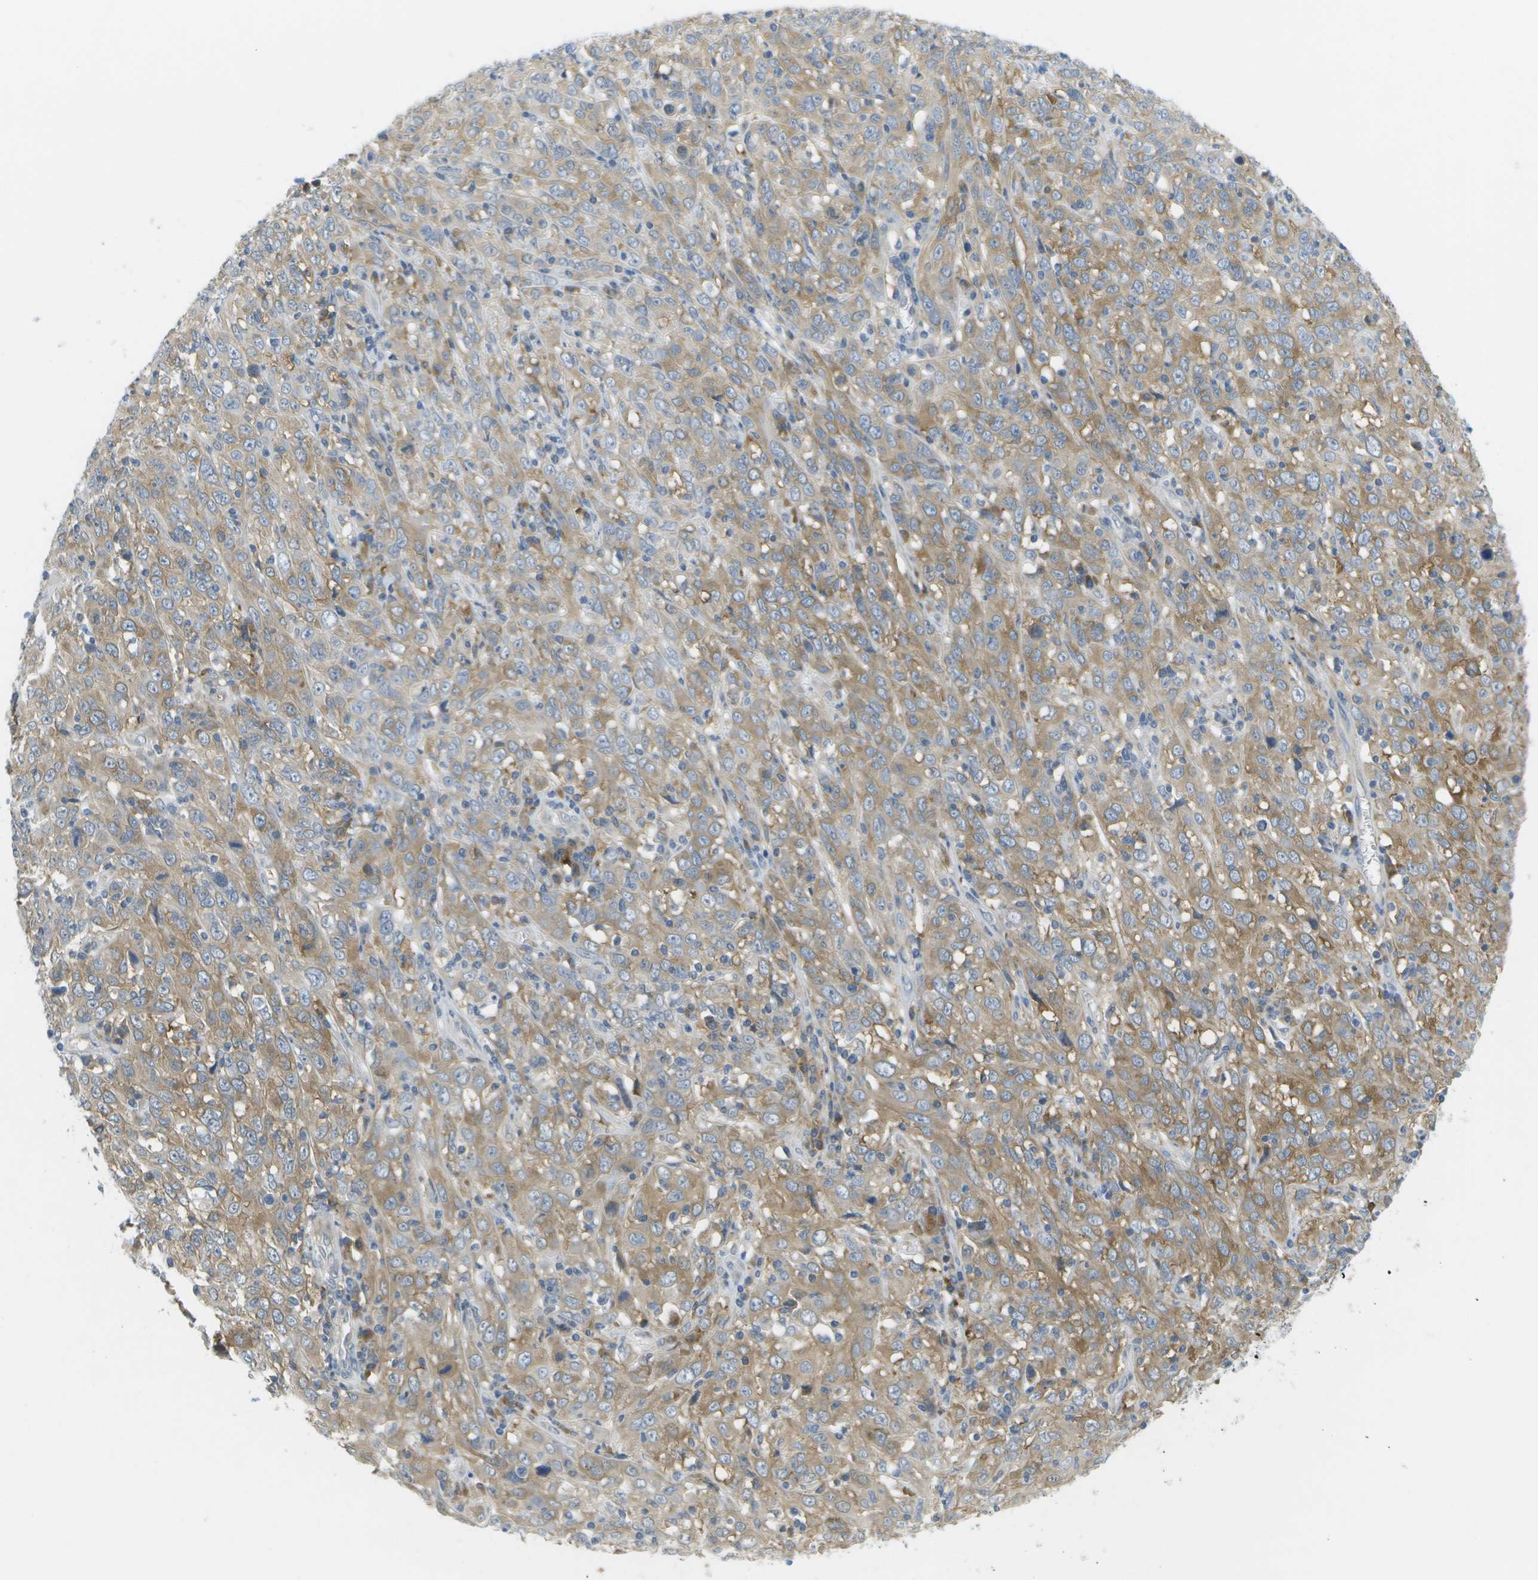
{"staining": {"intensity": "moderate", "quantity": ">75%", "location": "cytoplasmic/membranous"}, "tissue": "cervical cancer", "cell_type": "Tumor cells", "image_type": "cancer", "snomed": [{"axis": "morphology", "description": "Squamous cell carcinoma, NOS"}, {"axis": "topography", "description": "Cervix"}], "caption": "Cervical cancer was stained to show a protein in brown. There is medium levels of moderate cytoplasmic/membranous positivity in about >75% of tumor cells.", "gene": "MARCHF8", "patient": {"sex": "female", "age": 46}}